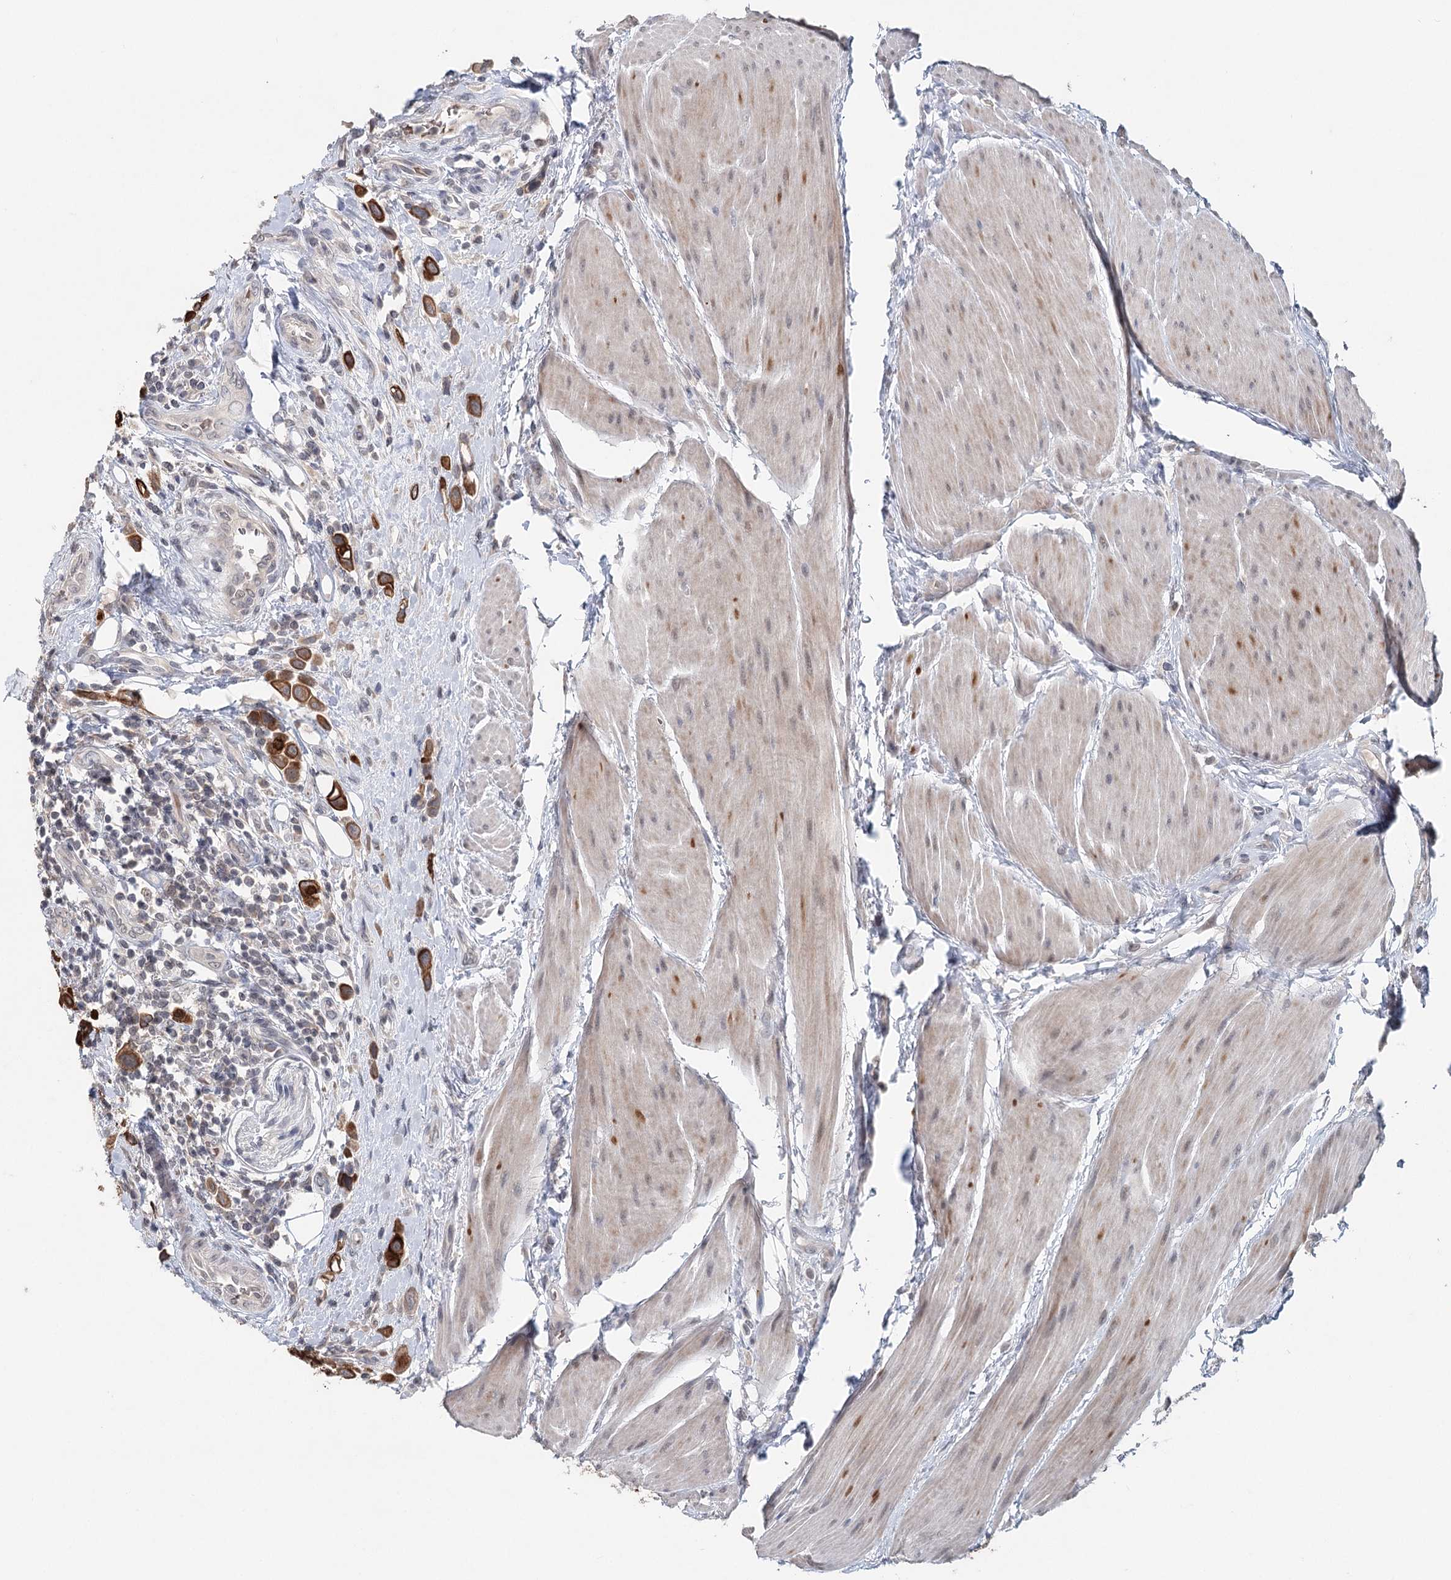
{"staining": {"intensity": "strong", "quantity": ">75%", "location": "cytoplasmic/membranous"}, "tissue": "urothelial cancer", "cell_type": "Tumor cells", "image_type": "cancer", "snomed": [{"axis": "morphology", "description": "Urothelial carcinoma, High grade"}, {"axis": "topography", "description": "Urinary bladder"}], "caption": "Protein expression analysis of human urothelial cancer reveals strong cytoplasmic/membranous staining in approximately >75% of tumor cells.", "gene": "FBXO7", "patient": {"sex": "male", "age": 50}}